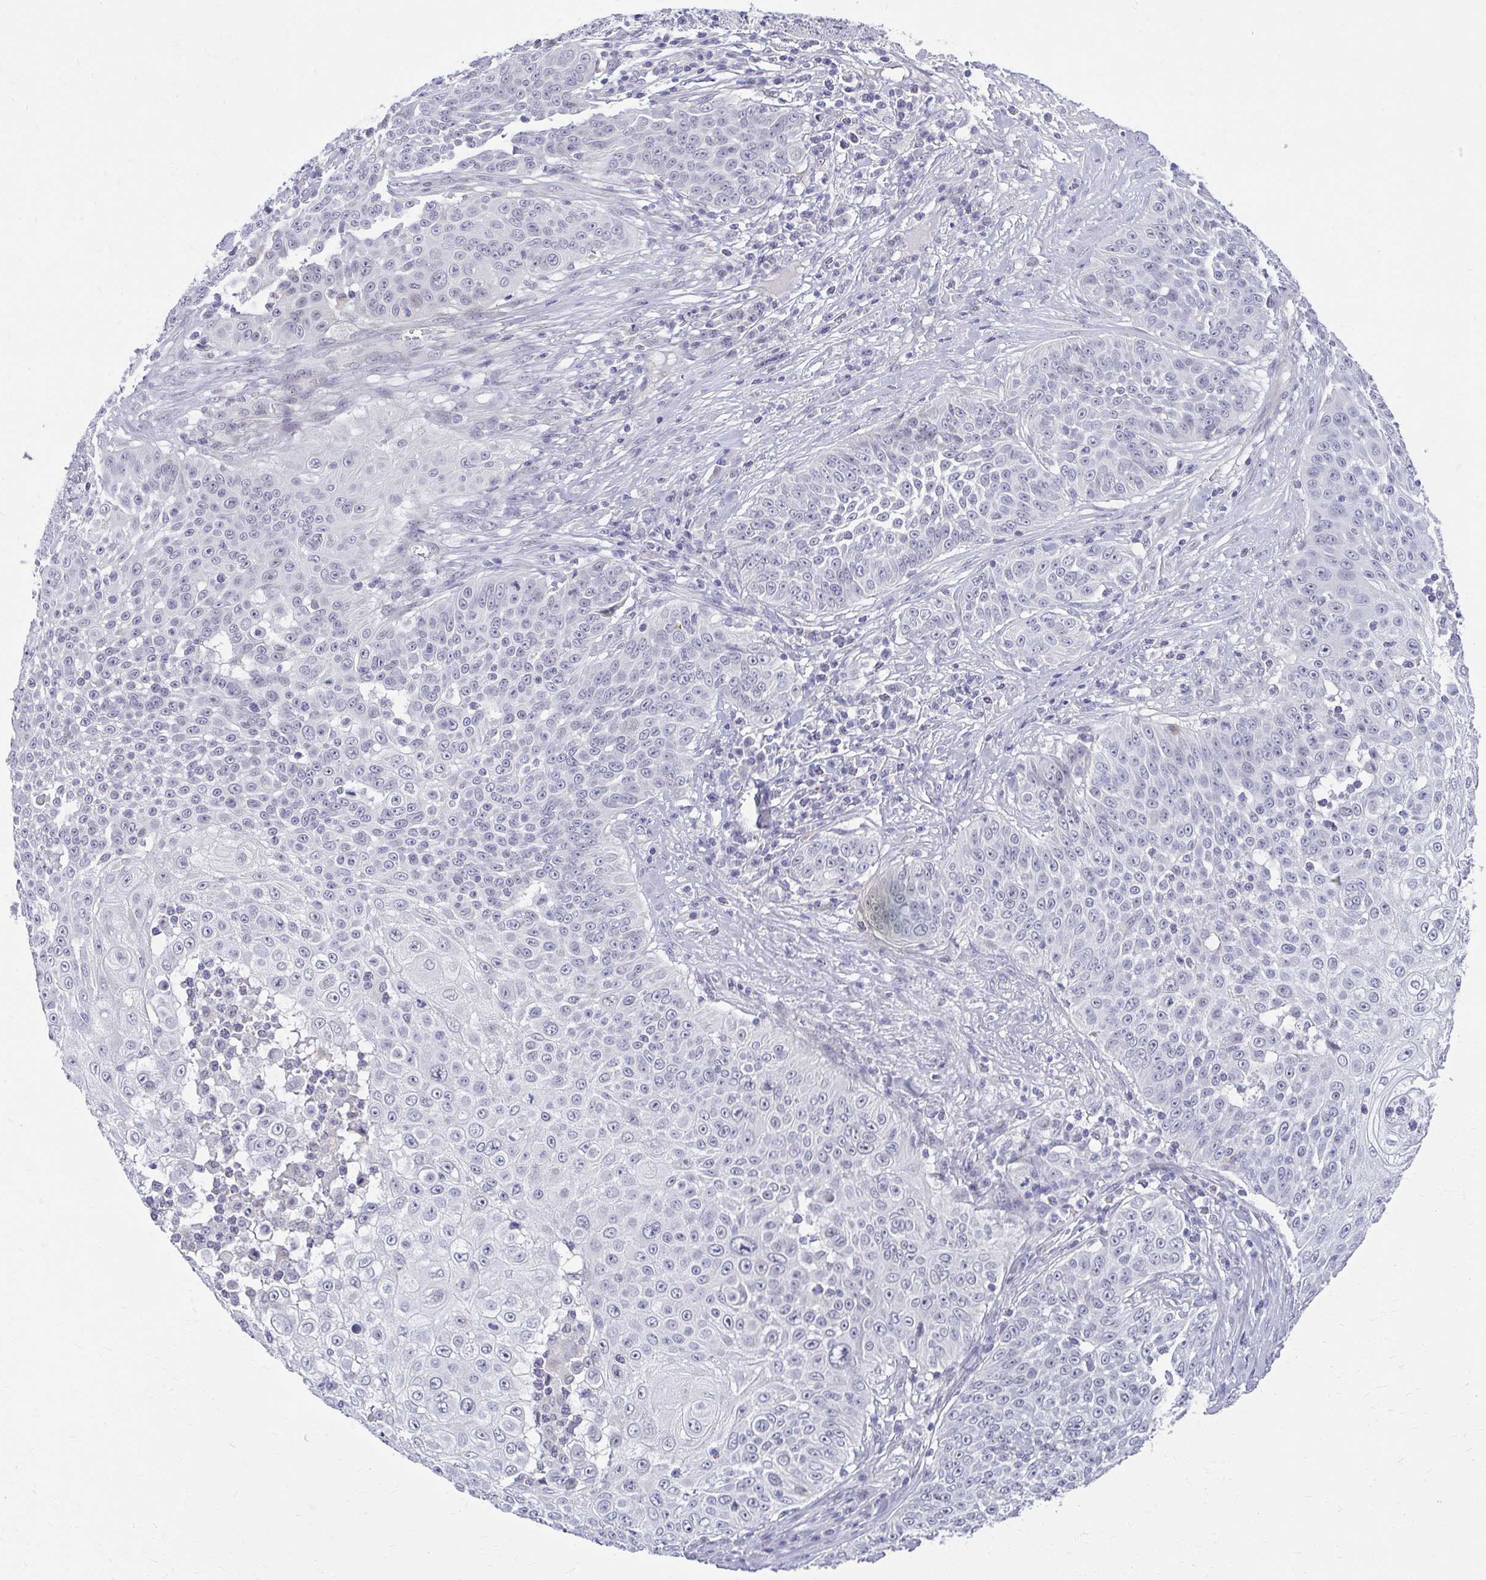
{"staining": {"intensity": "negative", "quantity": "none", "location": "none"}, "tissue": "skin cancer", "cell_type": "Tumor cells", "image_type": "cancer", "snomed": [{"axis": "morphology", "description": "Squamous cell carcinoma, NOS"}, {"axis": "topography", "description": "Skin"}], "caption": "Immunohistochemical staining of skin cancer (squamous cell carcinoma) displays no significant positivity in tumor cells. (Stains: DAB (3,3'-diaminobenzidine) immunohistochemistry (IHC) with hematoxylin counter stain, Microscopy: brightfield microscopy at high magnification).", "gene": "TEX33", "patient": {"sex": "male", "age": 24}}